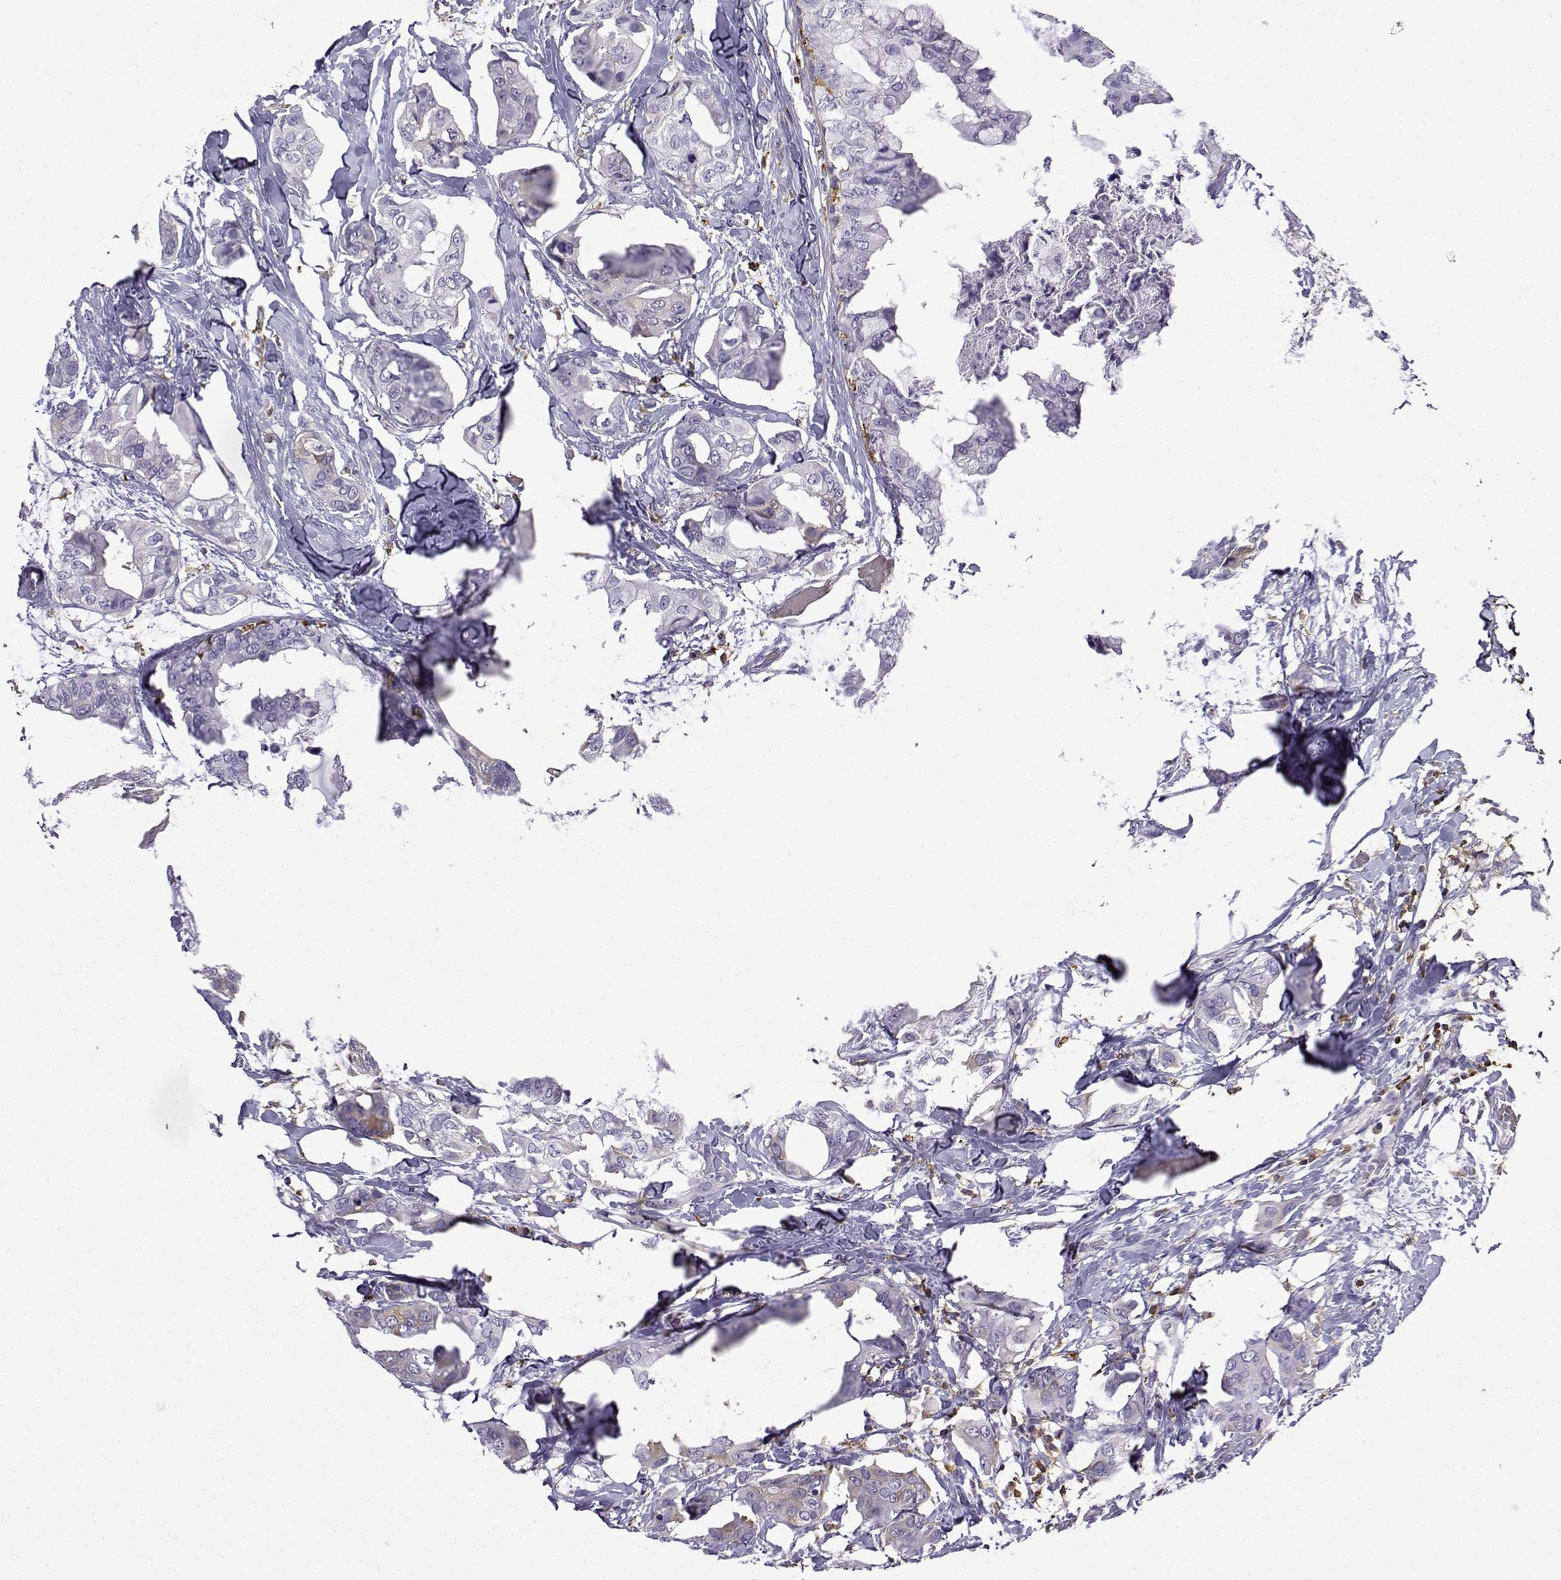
{"staining": {"intensity": "negative", "quantity": "none", "location": "none"}, "tissue": "breast cancer", "cell_type": "Tumor cells", "image_type": "cancer", "snomed": [{"axis": "morphology", "description": "Normal tissue, NOS"}, {"axis": "morphology", "description": "Duct carcinoma"}, {"axis": "topography", "description": "Breast"}], "caption": "Micrograph shows no significant protein staining in tumor cells of breast cancer (infiltrating ductal carcinoma).", "gene": "DOCK10", "patient": {"sex": "female", "age": 40}}